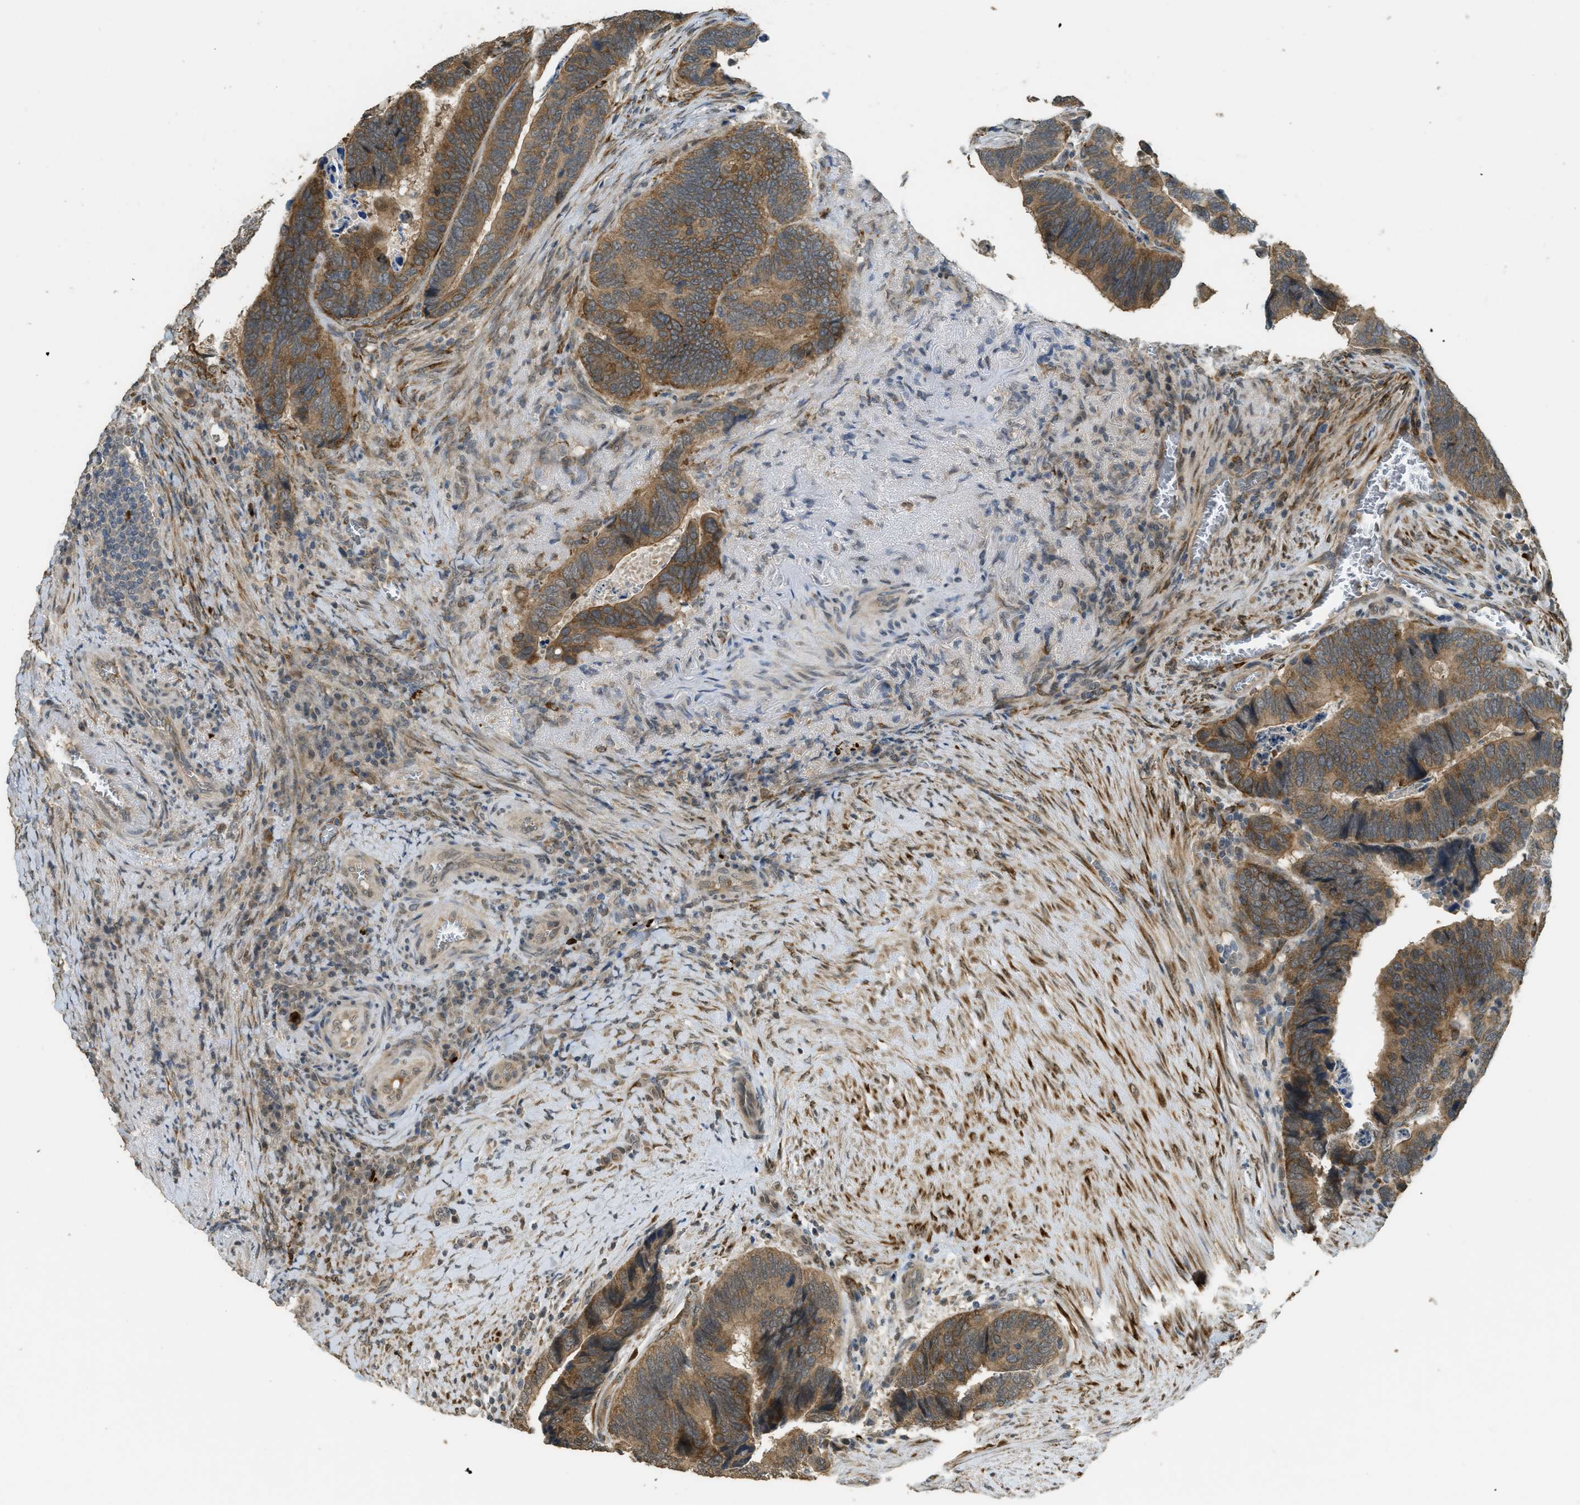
{"staining": {"intensity": "moderate", "quantity": ">75%", "location": "cytoplasmic/membranous"}, "tissue": "colorectal cancer", "cell_type": "Tumor cells", "image_type": "cancer", "snomed": [{"axis": "morphology", "description": "Adenocarcinoma, NOS"}, {"axis": "topography", "description": "Colon"}], "caption": "Colorectal cancer was stained to show a protein in brown. There is medium levels of moderate cytoplasmic/membranous staining in about >75% of tumor cells.", "gene": "IGF2BP2", "patient": {"sex": "male", "age": 72}}